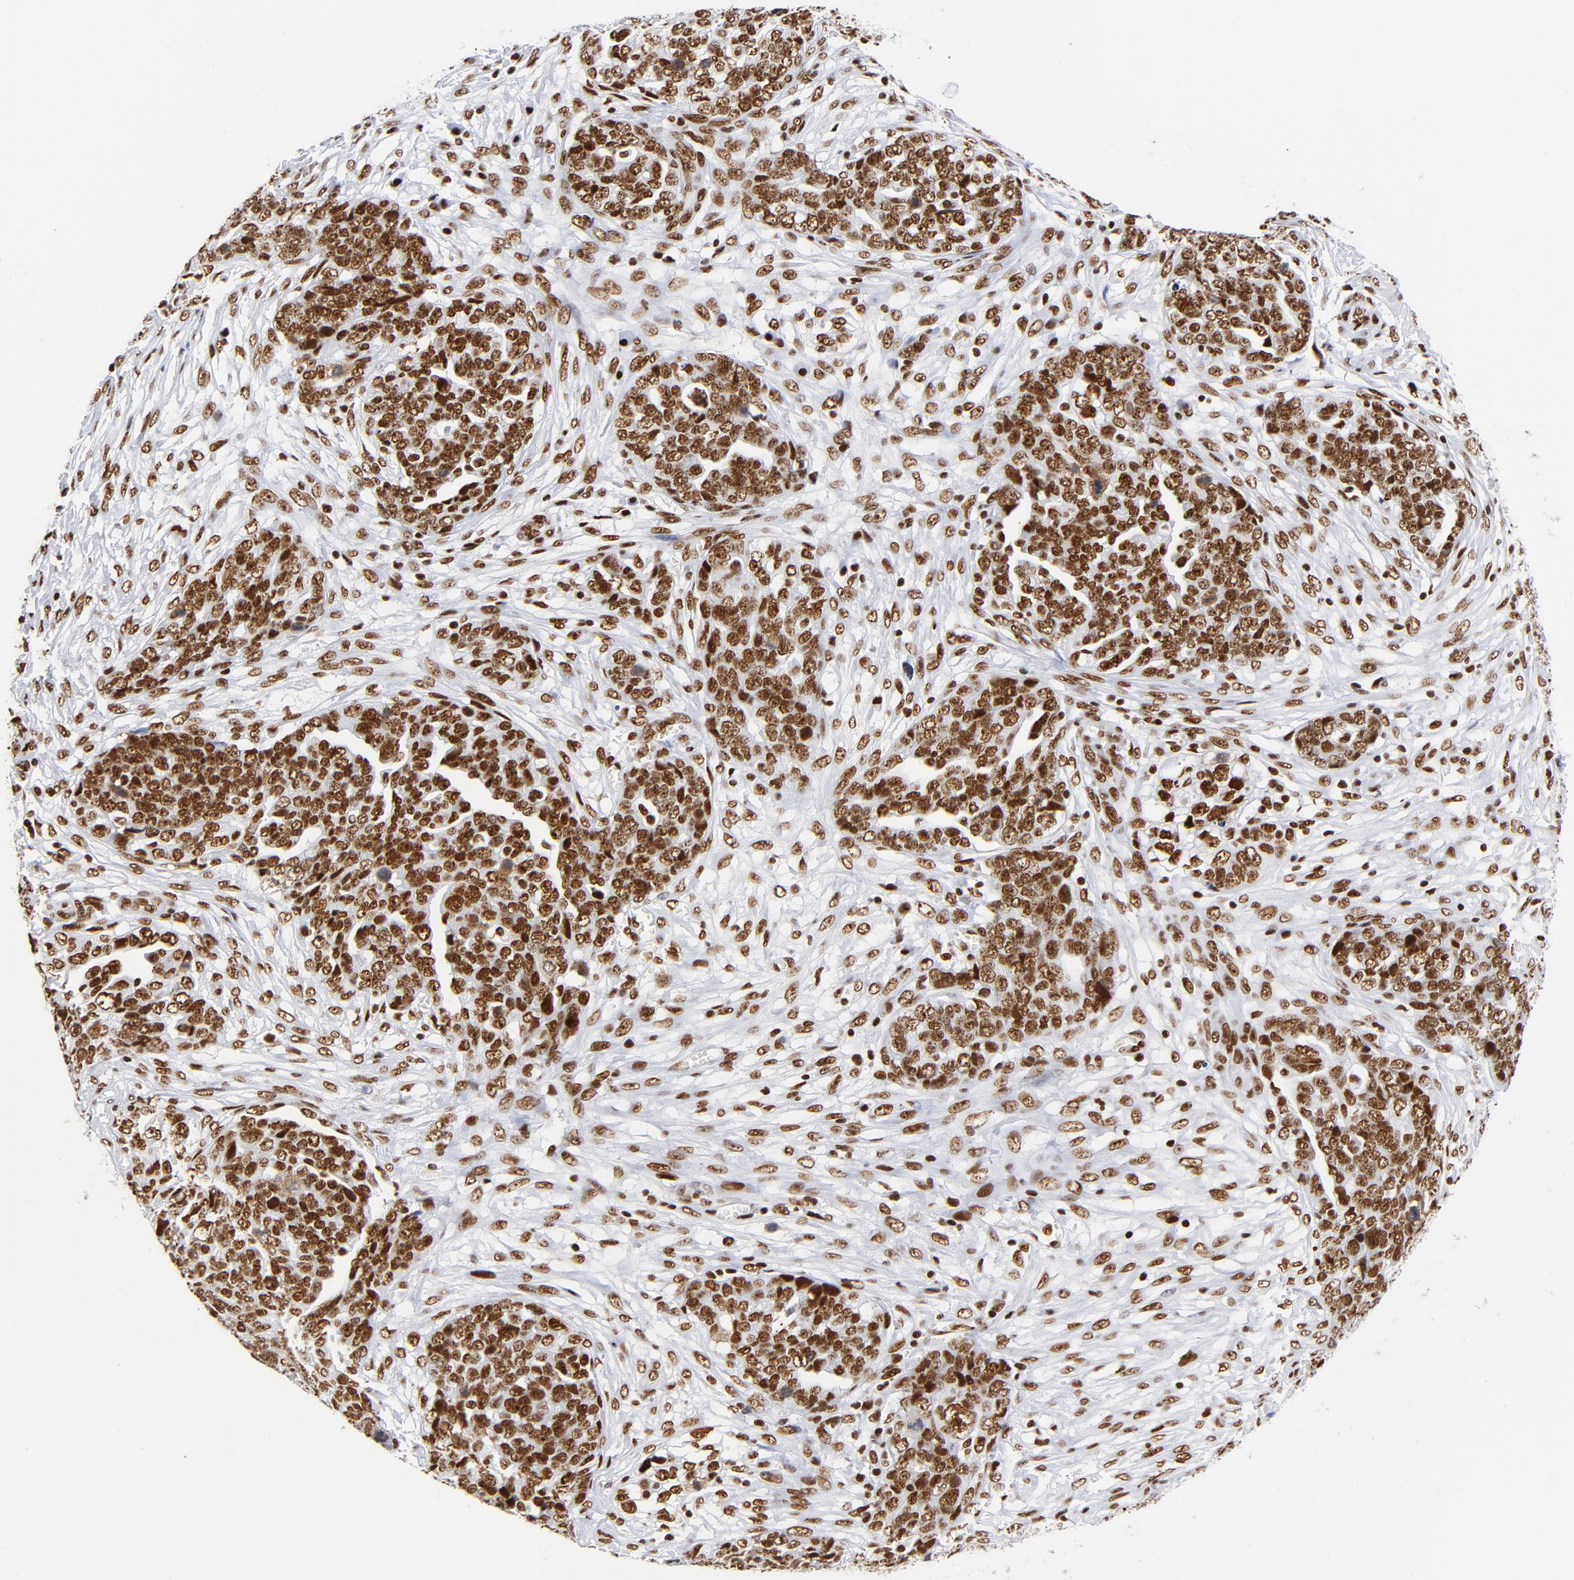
{"staining": {"intensity": "strong", "quantity": ">75%", "location": "nuclear"}, "tissue": "ovarian cancer", "cell_type": "Tumor cells", "image_type": "cancer", "snomed": [{"axis": "morphology", "description": "Normal tissue, NOS"}, {"axis": "morphology", "description": "Cystadenocarcinoma, serous, NOS"}, {"axis": "topography", "description": "Fallopian tube"}, {"axis": "topography", "description": "Ovary"}], "caption": "DAB (3,3'-diaminobenzidine) immunohistochemical staining of human ovarian serous cystadenocarcinoma reveals strong nuclear protein positivity in about >75% of tumor cells.", "gene": "XRCC5", "patient": {"sex": "female", "age": 56}}